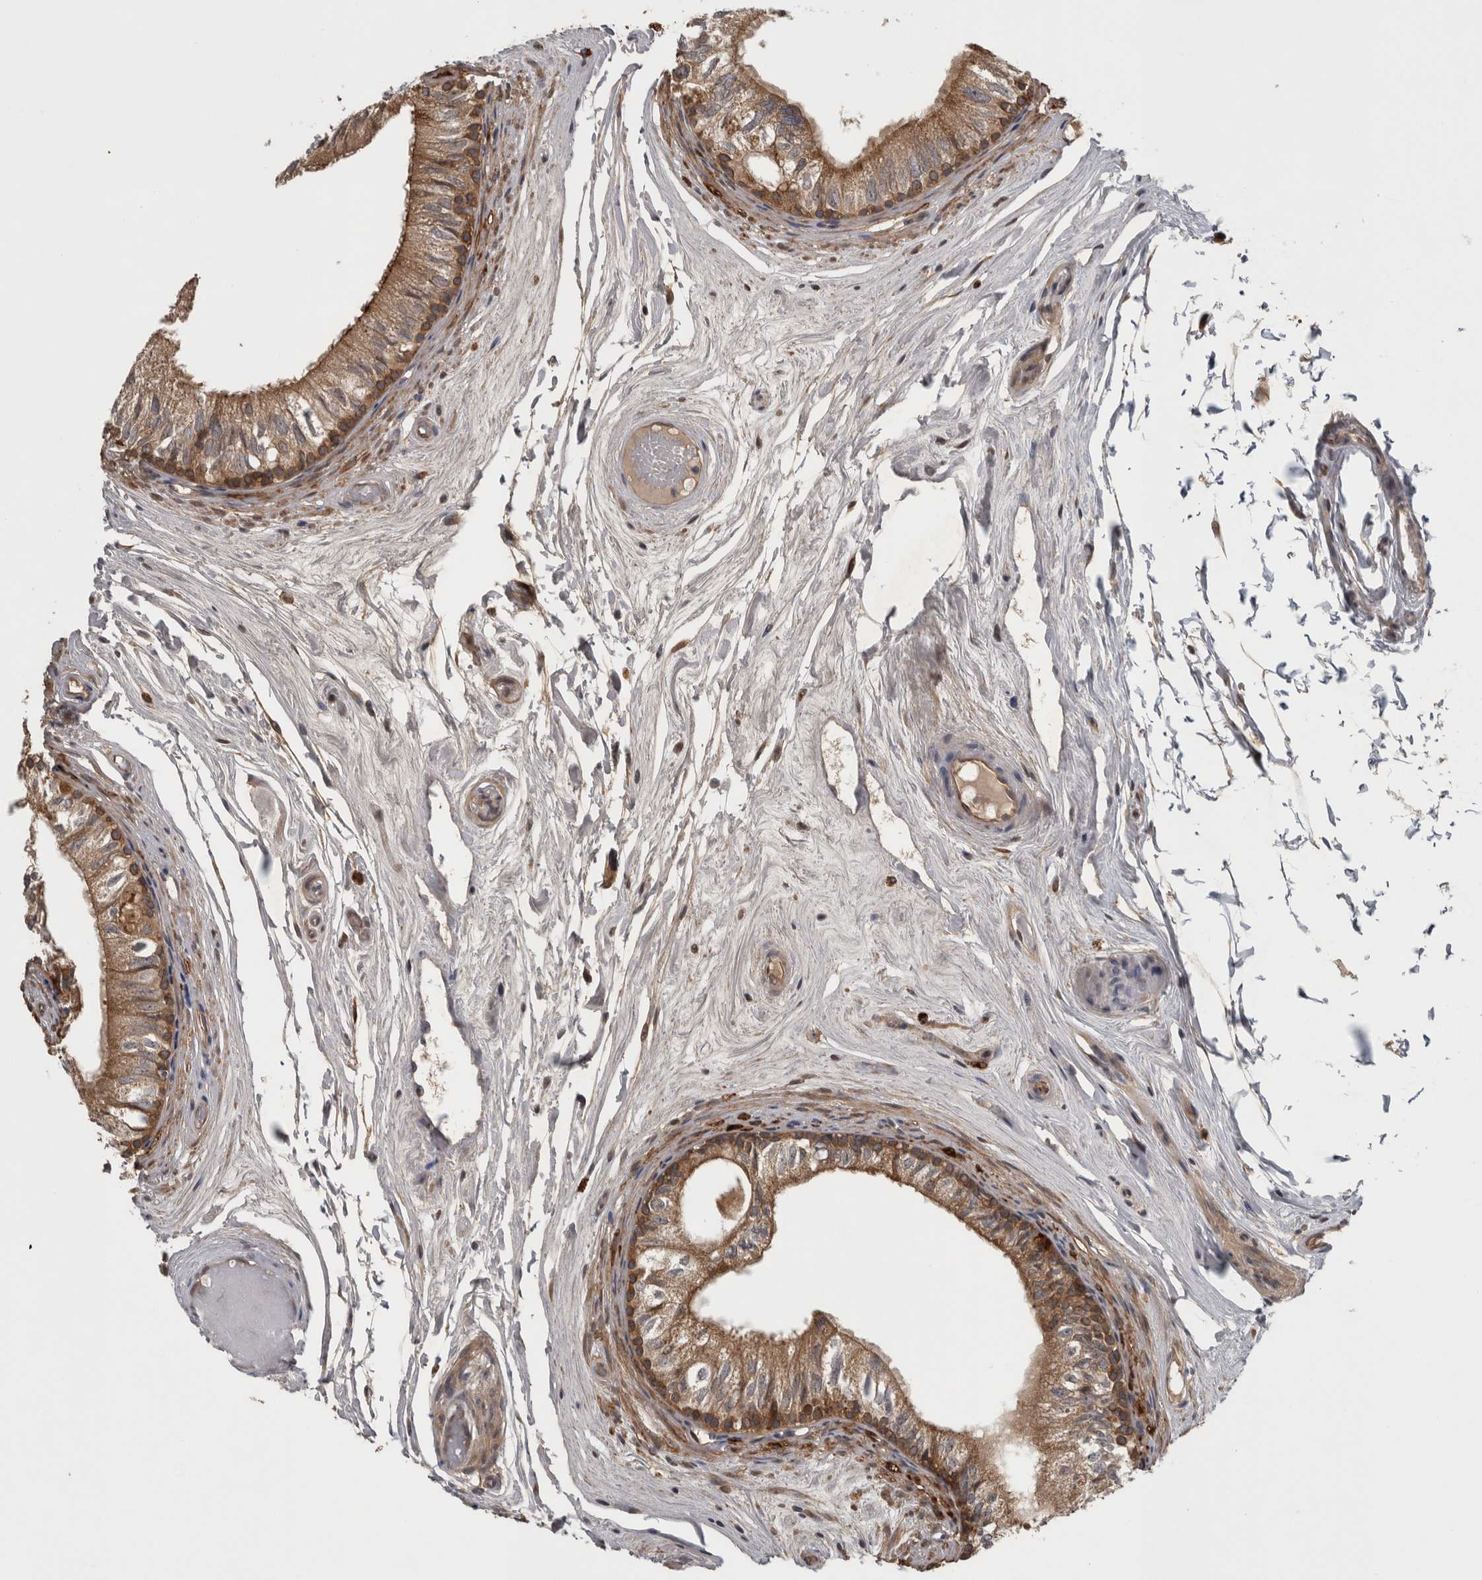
{"staining": {"intensity": "moderate", "quantity": ">75%", "location": "cytoplasmic/membranous"}, "tissue": "epididymis", "cell_type": "Glandular cells", "image_type": "normal", "snomed": [{"axis": "morphology", "description": "Normal tissue, NOS"}, {"axis": "topography", "description": "Epididymis"}], "caption": "An image showing moderate cytoplasmic/membranous staining in about >75% of glandular cells in benign epididymis, as visualized by brown immunohistochemical staining.", "gene": "TRMT61B", "patient": {"sex": "male", "age": 79}}